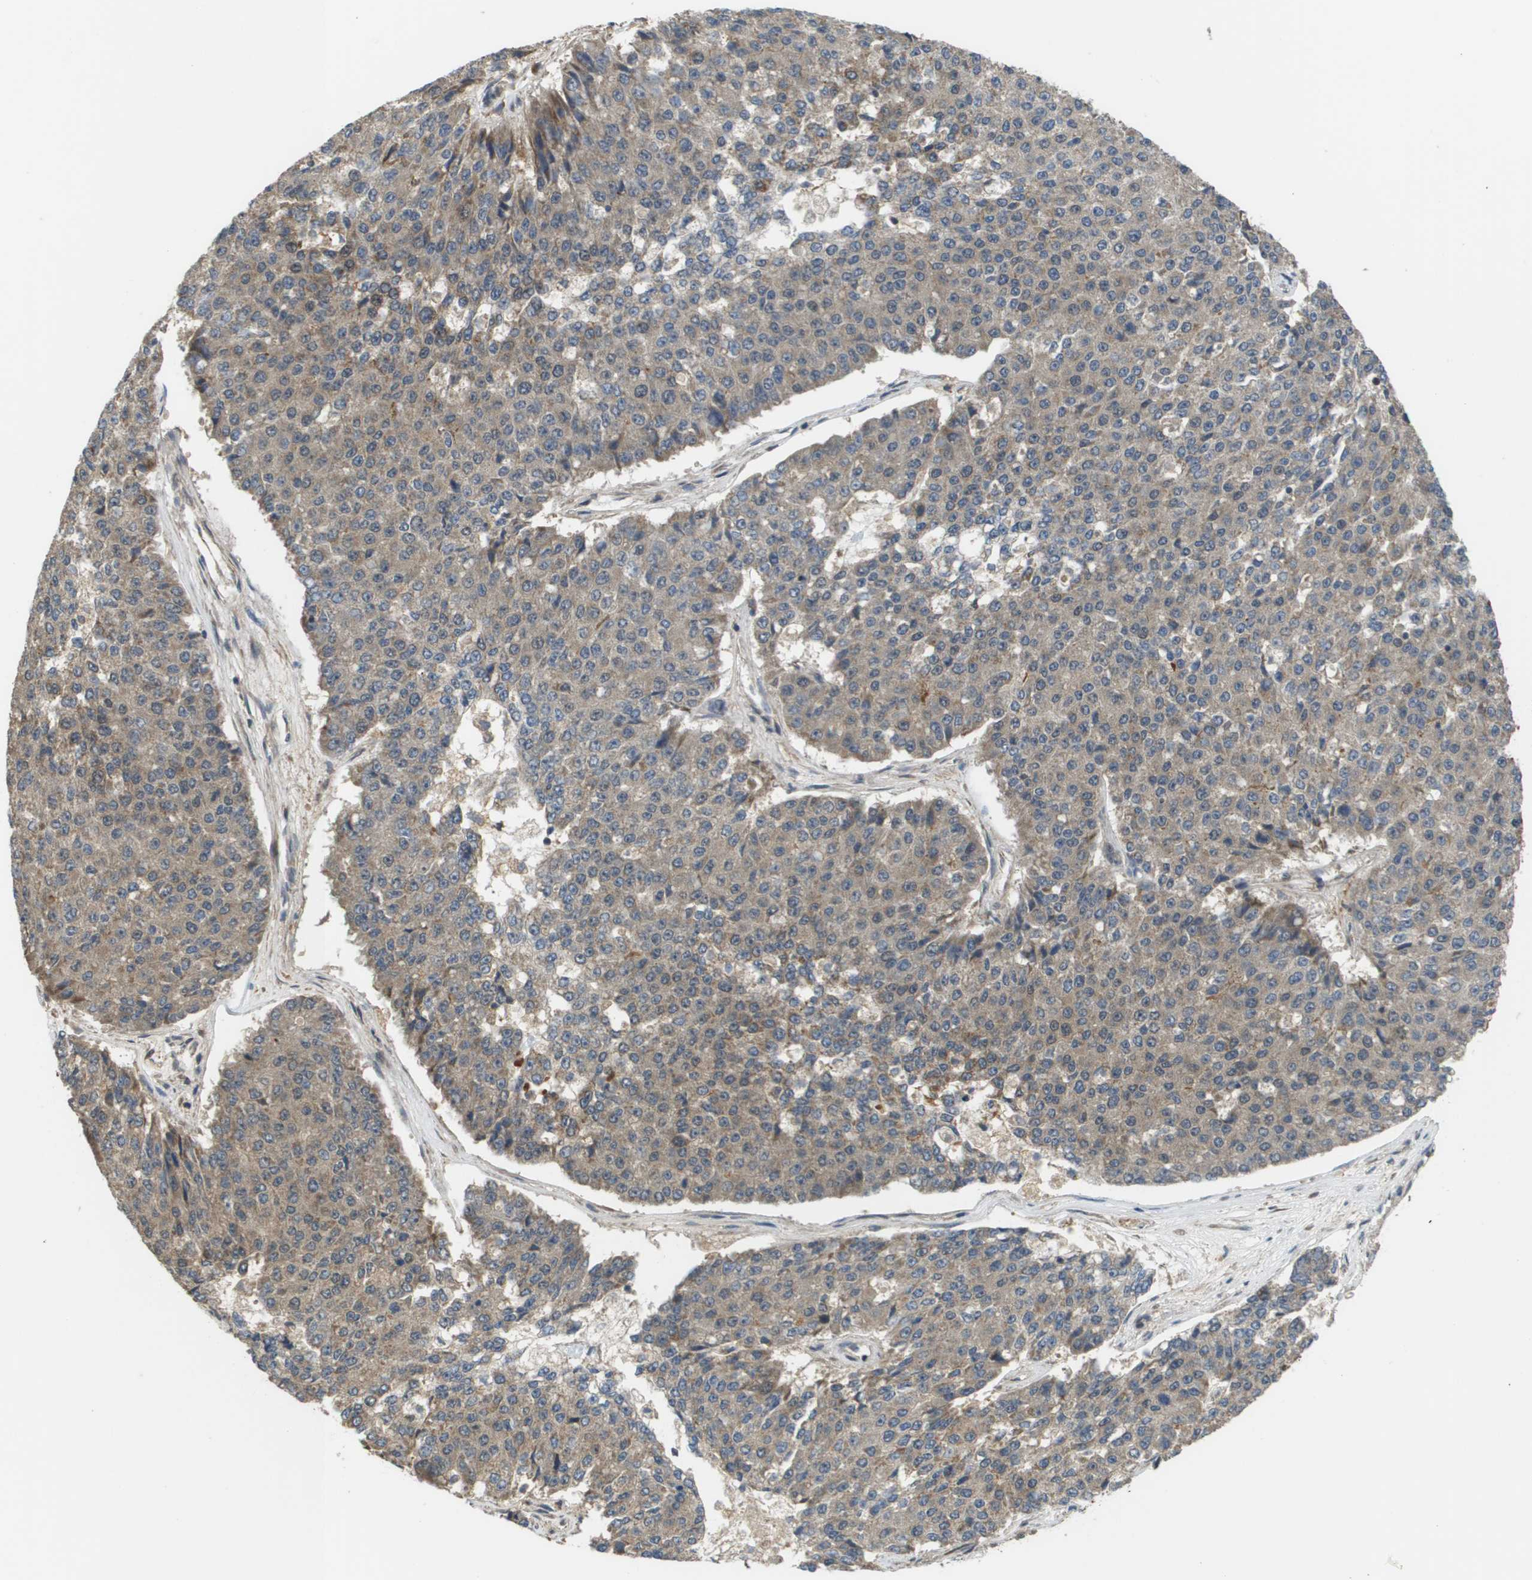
{"staining": {"intensity": "weak", "quantity": "25%-75%", "location": "cytoplasmic/membranous"}, "tissue": "pancreatic cancer", "cell_type": "Tumor cells", "image_type": "cancer", "snomed": [{"axis": "morphology", "description": "Adenocarcinoma, NOS"}, {"axis": "topography", "description": "Pancreas"}], "caption": "Tumor cells show low levels of weak cytoplasmic/membranous staining in approximately 25%-75% of cells in pancreatic cancer.", "gene": "RBM38", "patient": {"sex": "male", "age": 50}}